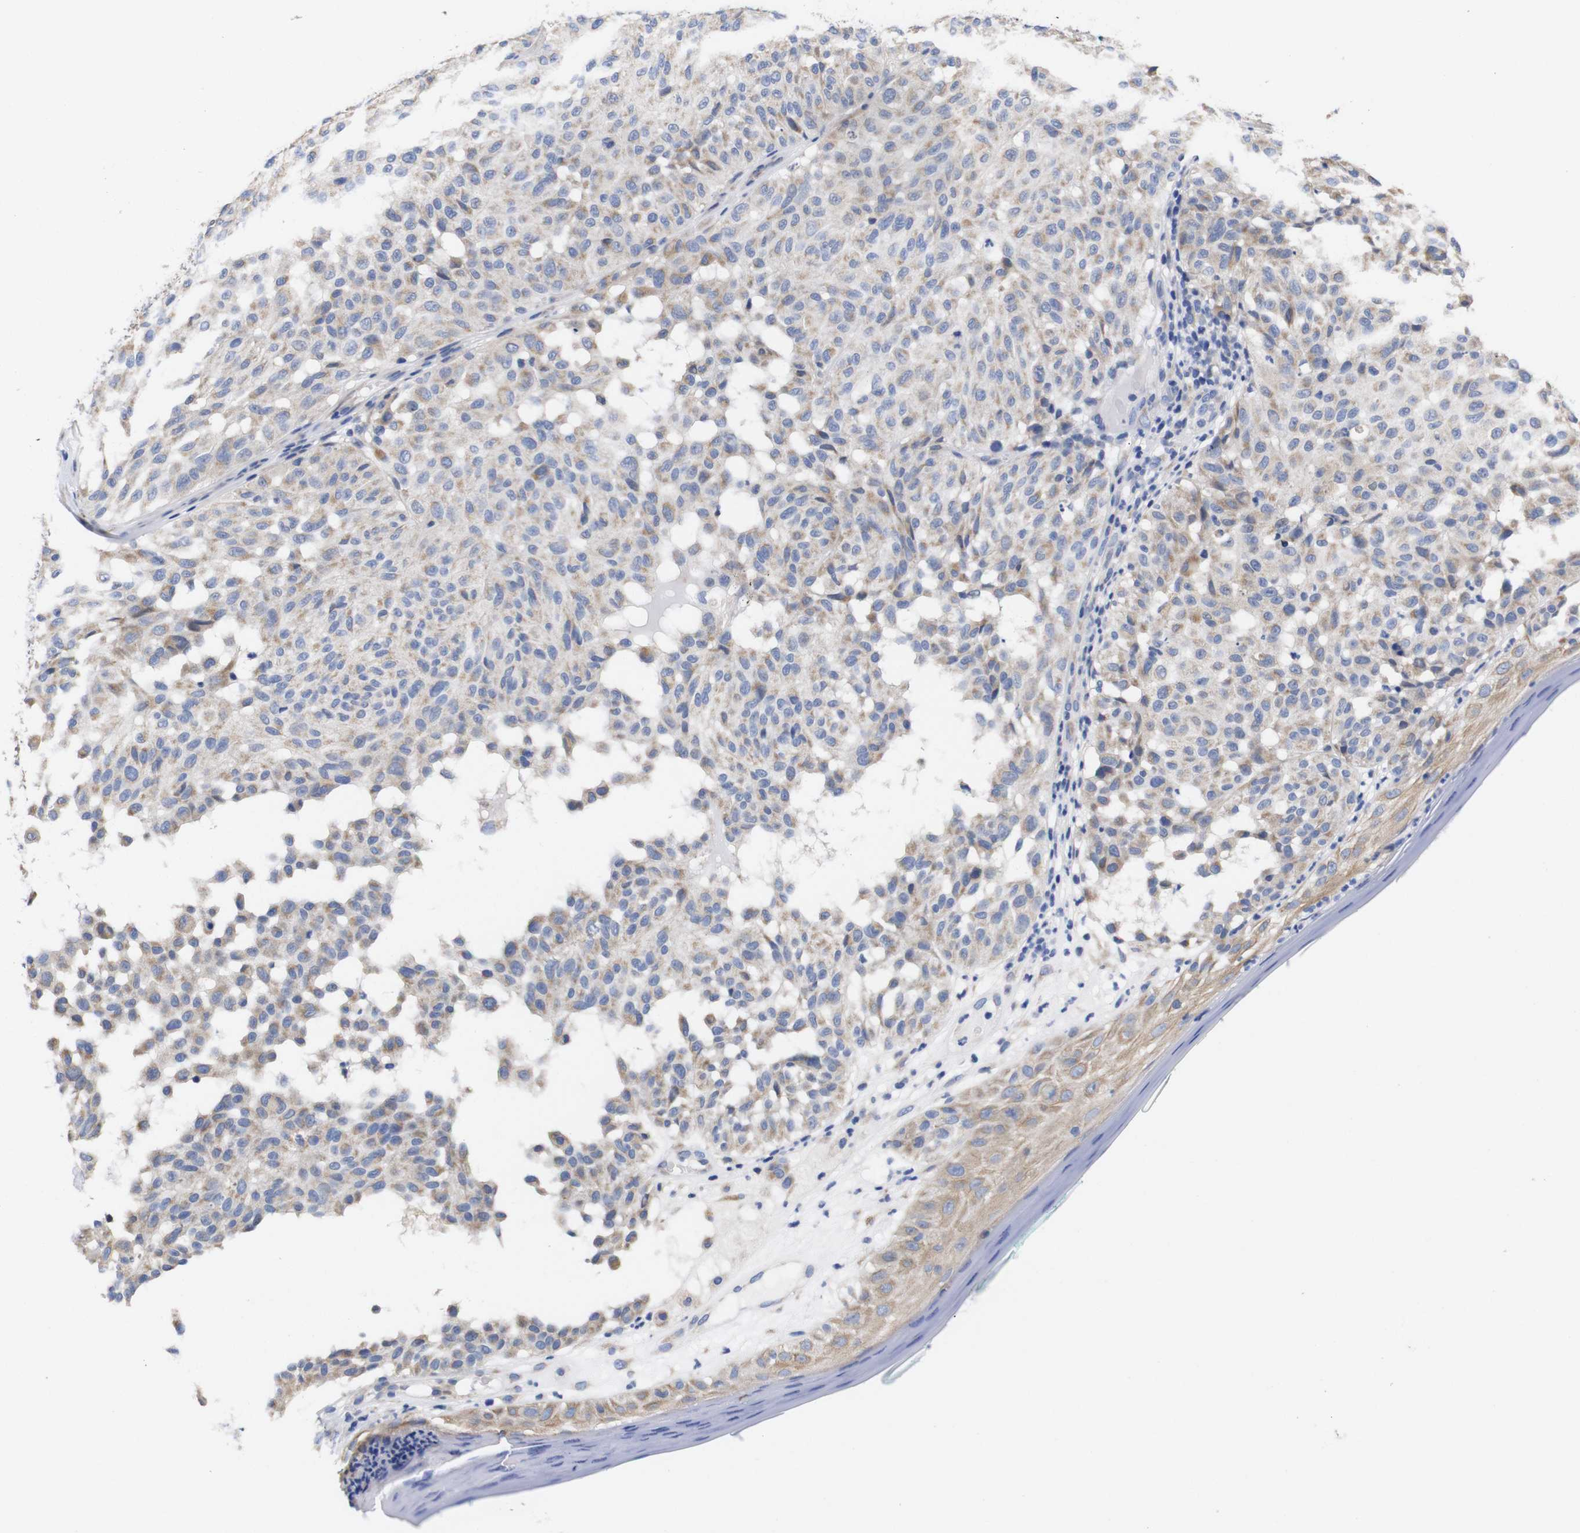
{"staining": {"intensity": "weak", "quantity": "25%-75%", "location": "cytoplasmic/membranous"}, "tissue": "melanoma", "cell_type": "Tumor cells", "image_type": "cancer", "snomed": [{"axis": "morphology", "description": "Malignant melanoma, NOS"}, {"axis": "topography", "description": "Skin"}], "caption": "About 25%-75% of tumor cells in human malignant melanoma demonstrate weak cytoplasmic/membranous protein expression as visualized by brown immunohistochemical staining.", "gene": "OPN3", "patient": {"sex": "female", "age": 46}}